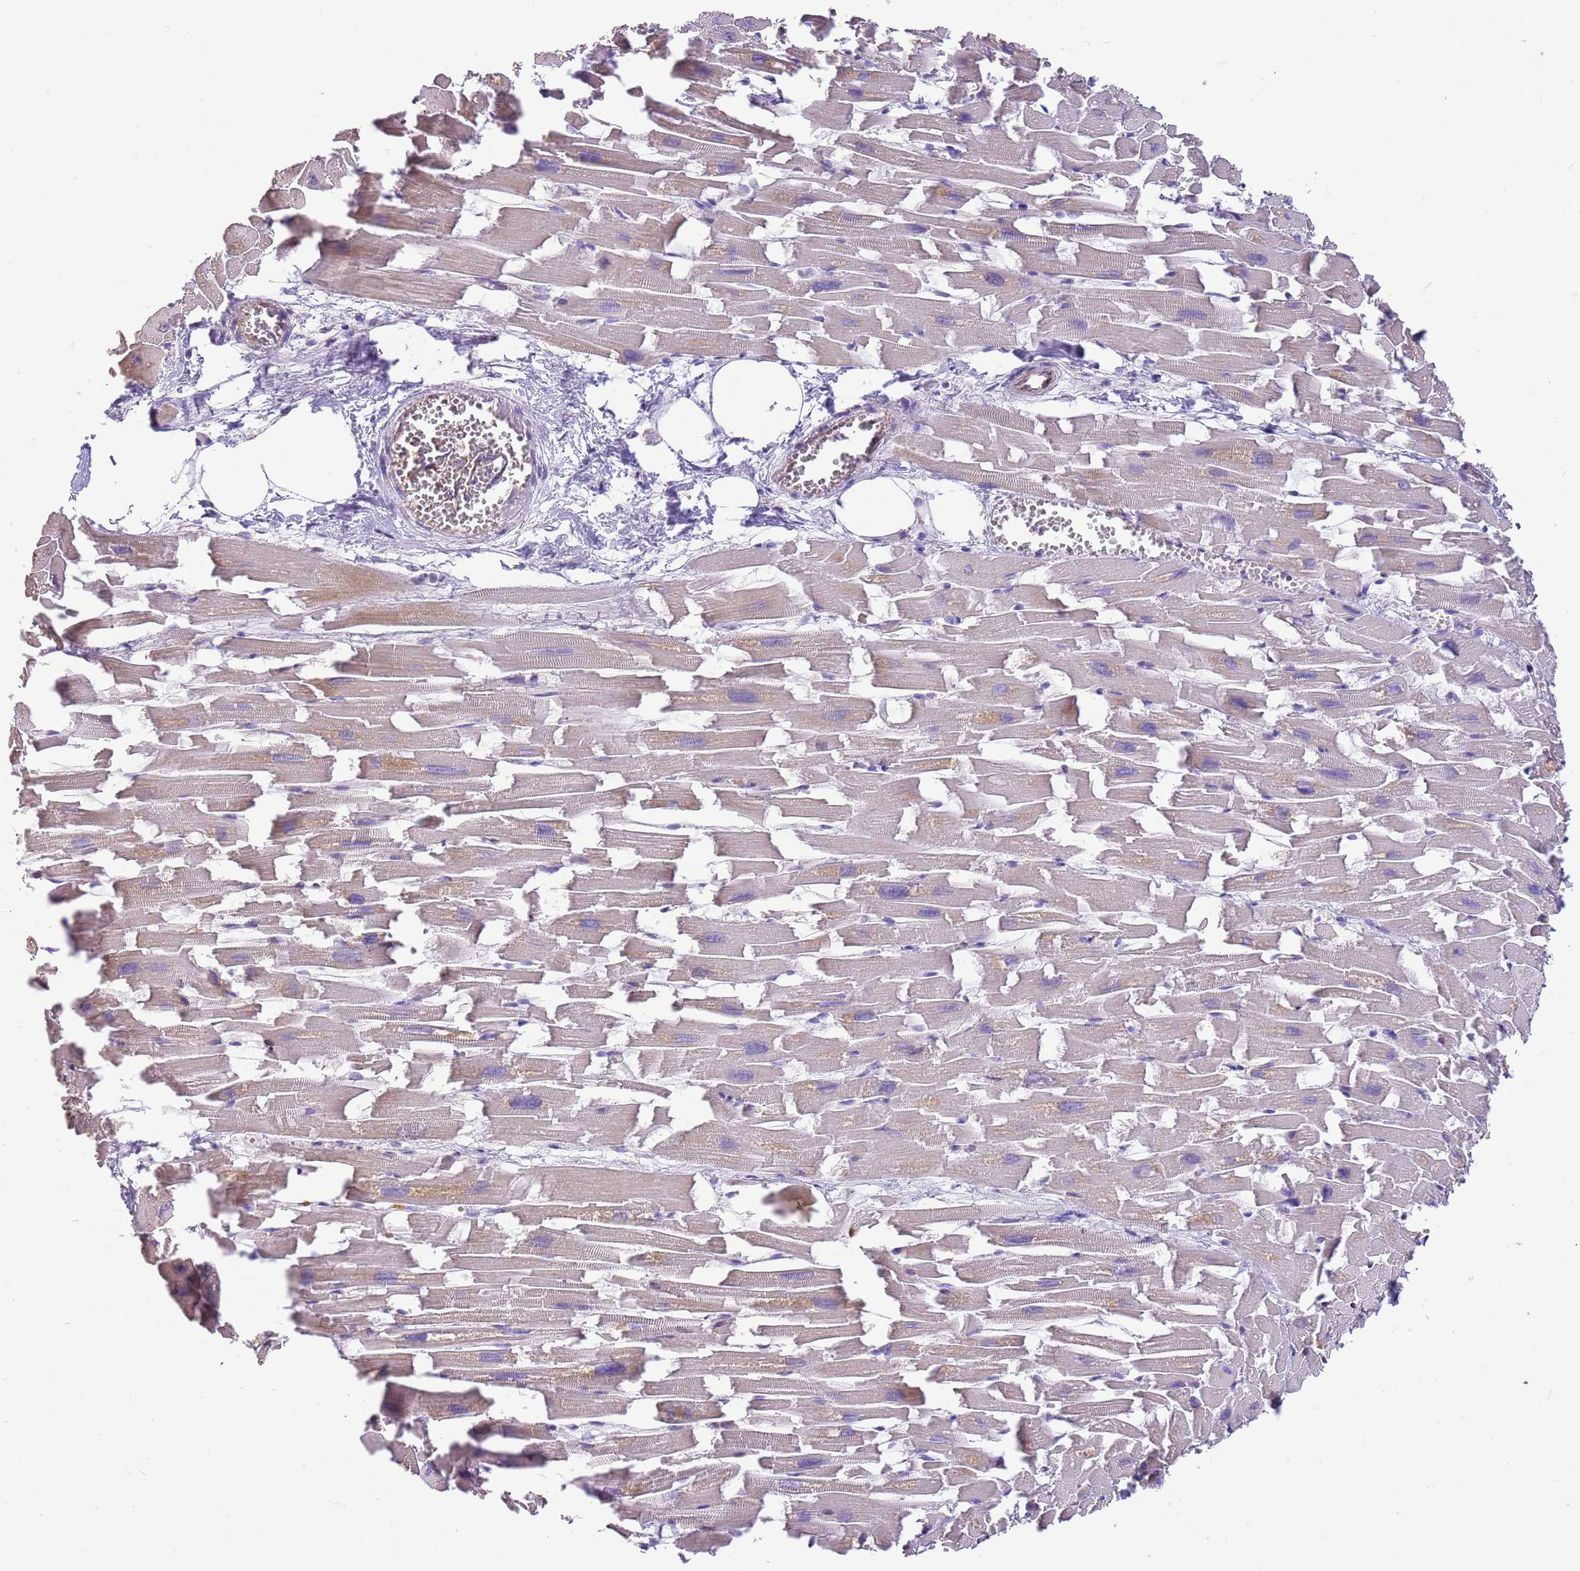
{"staining": {"intensity": "moderate", "quantity": "25%-75%", "location": "cytoplasmic/membranous"}, "tissue": "heart muscle", "cell_type": "Cardiomyocytes", "image_type": "normal", "snomed": [{"axis": "morphology", "description": "Normal tissue, NOS"}, {"axis": "topography", "description": "Heart"}], "caption": "This image shows IHC staining of unremarkable human heart muscle, with medium moderate cytoplasmic/membranous positivity in approximately 25%-75% of cardiomyocytes.", "gene": "DOCK9", "patient": {"sex": "female", "age": 64}}